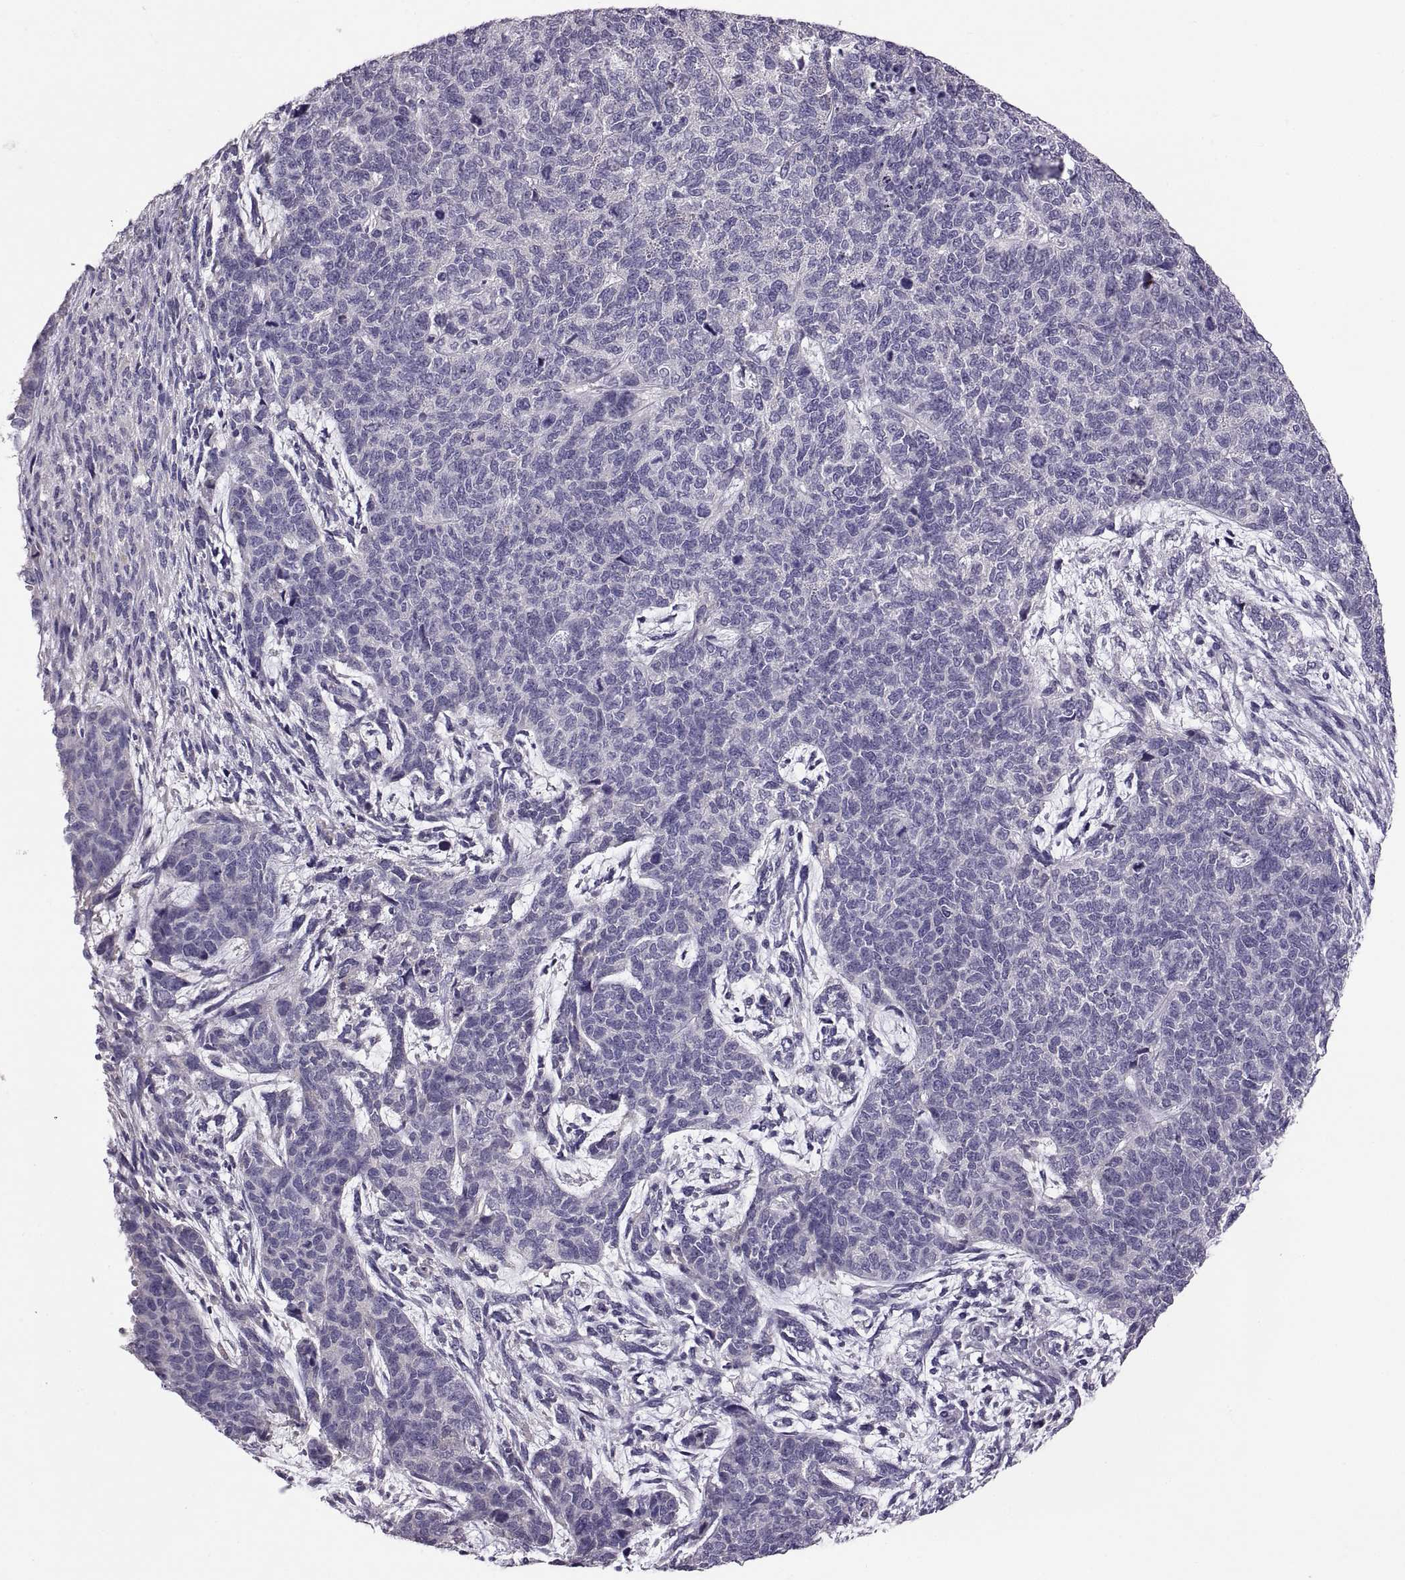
{"staining": {"intensity": "negative", "quantity": "none", "location": "none"}, "tissue": "cervical cancer", "cell_type": "Tumor cells", "image_type": "cancer", "snomed": [{"axis": "morphology", "description": "Squamous cell carcinoma, NOS"}, {"axis": "topography", "description": "Cervix"}], "caption": "Squamous cell carcinoma (cervical) stained for a protein using immunohistochemistry demonstrates no positivity tumor cells.", "gene": "TBX19", "patient": {"sex": "female", "age": 63}}